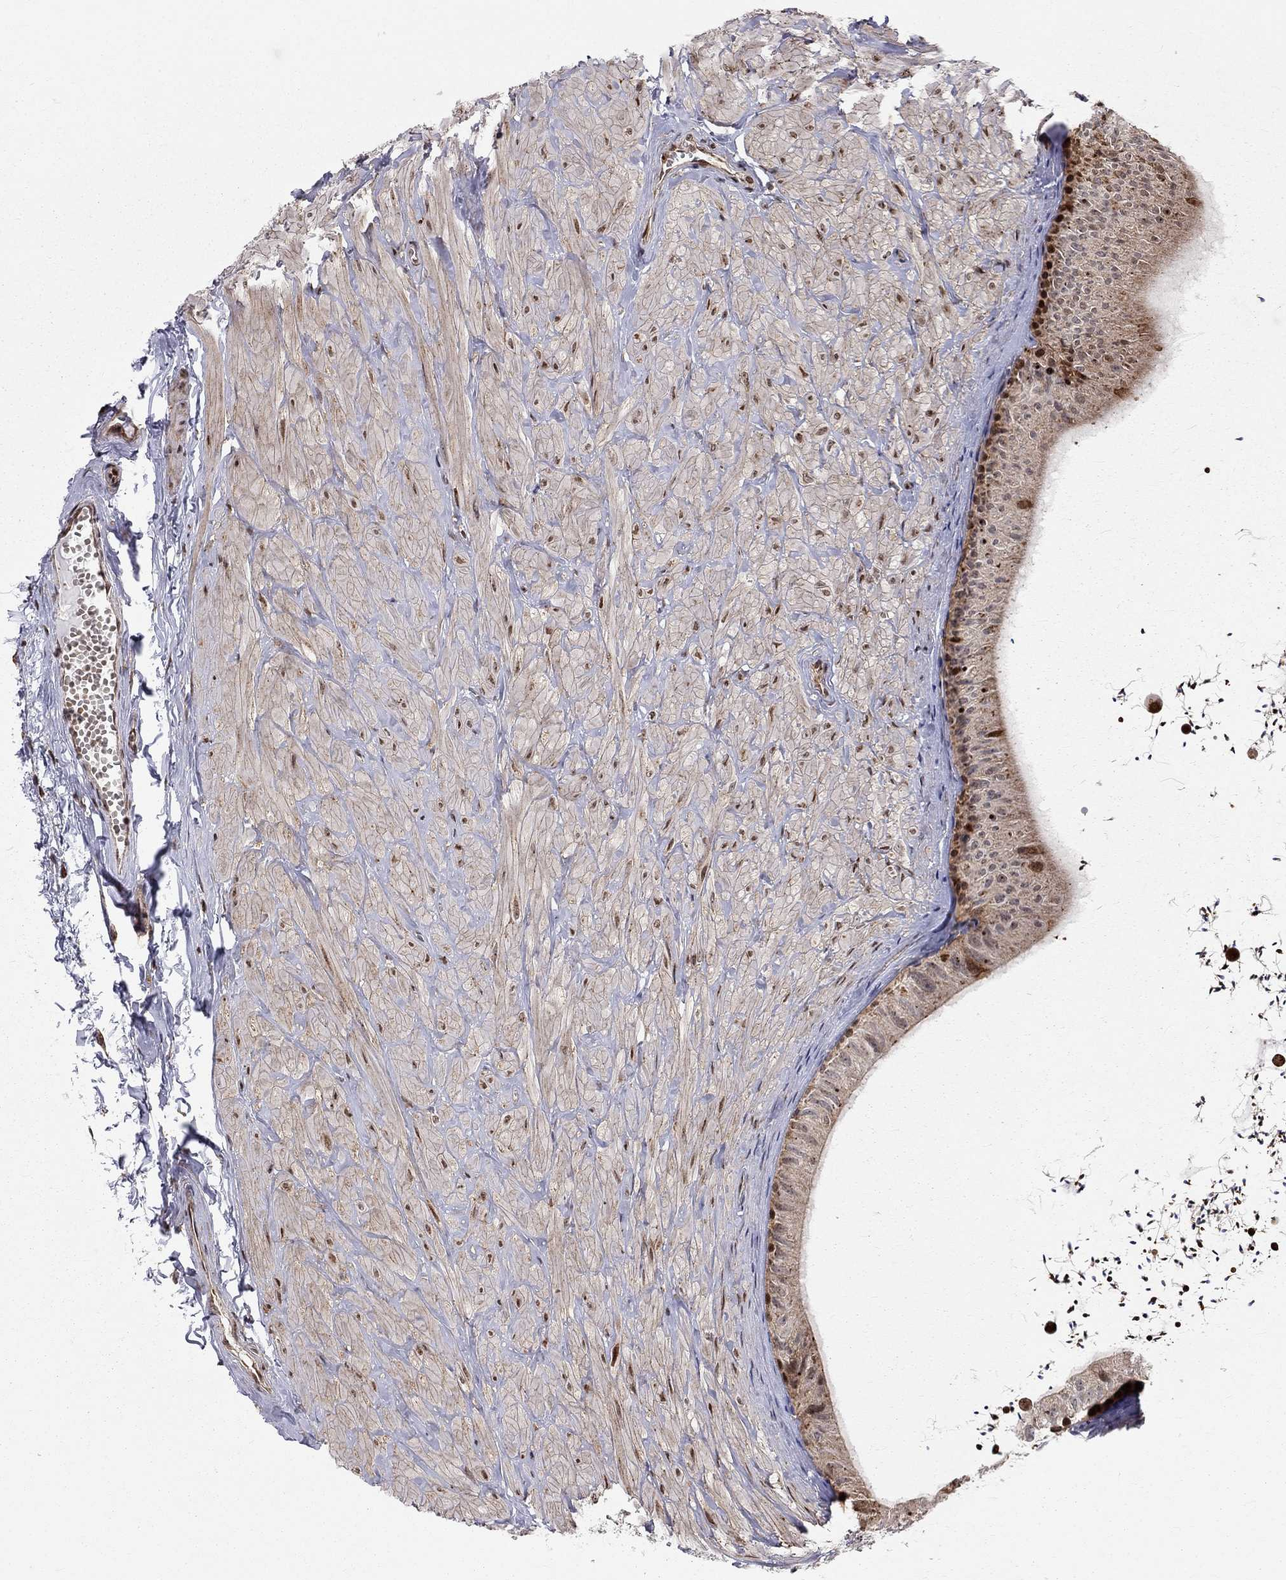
{"staining": {"intensity": "strong", "quantity": "25%-75%", "location": "cytoplasmic/membranous,nuclear"}, "tissue": "epididymis", "cell_type": "Glandular cells", "image_type": "normal", "snomed": [{"axis": "morphology", "description": "Normal tissue, NOS"}, {"axis": "topography", "description": "Epididymis"}], "caption": "About 25%-75% of glandular cells in unremarkable human epididymis demonstrate strong cytoplasmic/membranous,nuclear protein positivity as visualized by brown immunohistochemical staining.", "gene": "ELOB", "patient": {"sex": "male", "age": 32}}